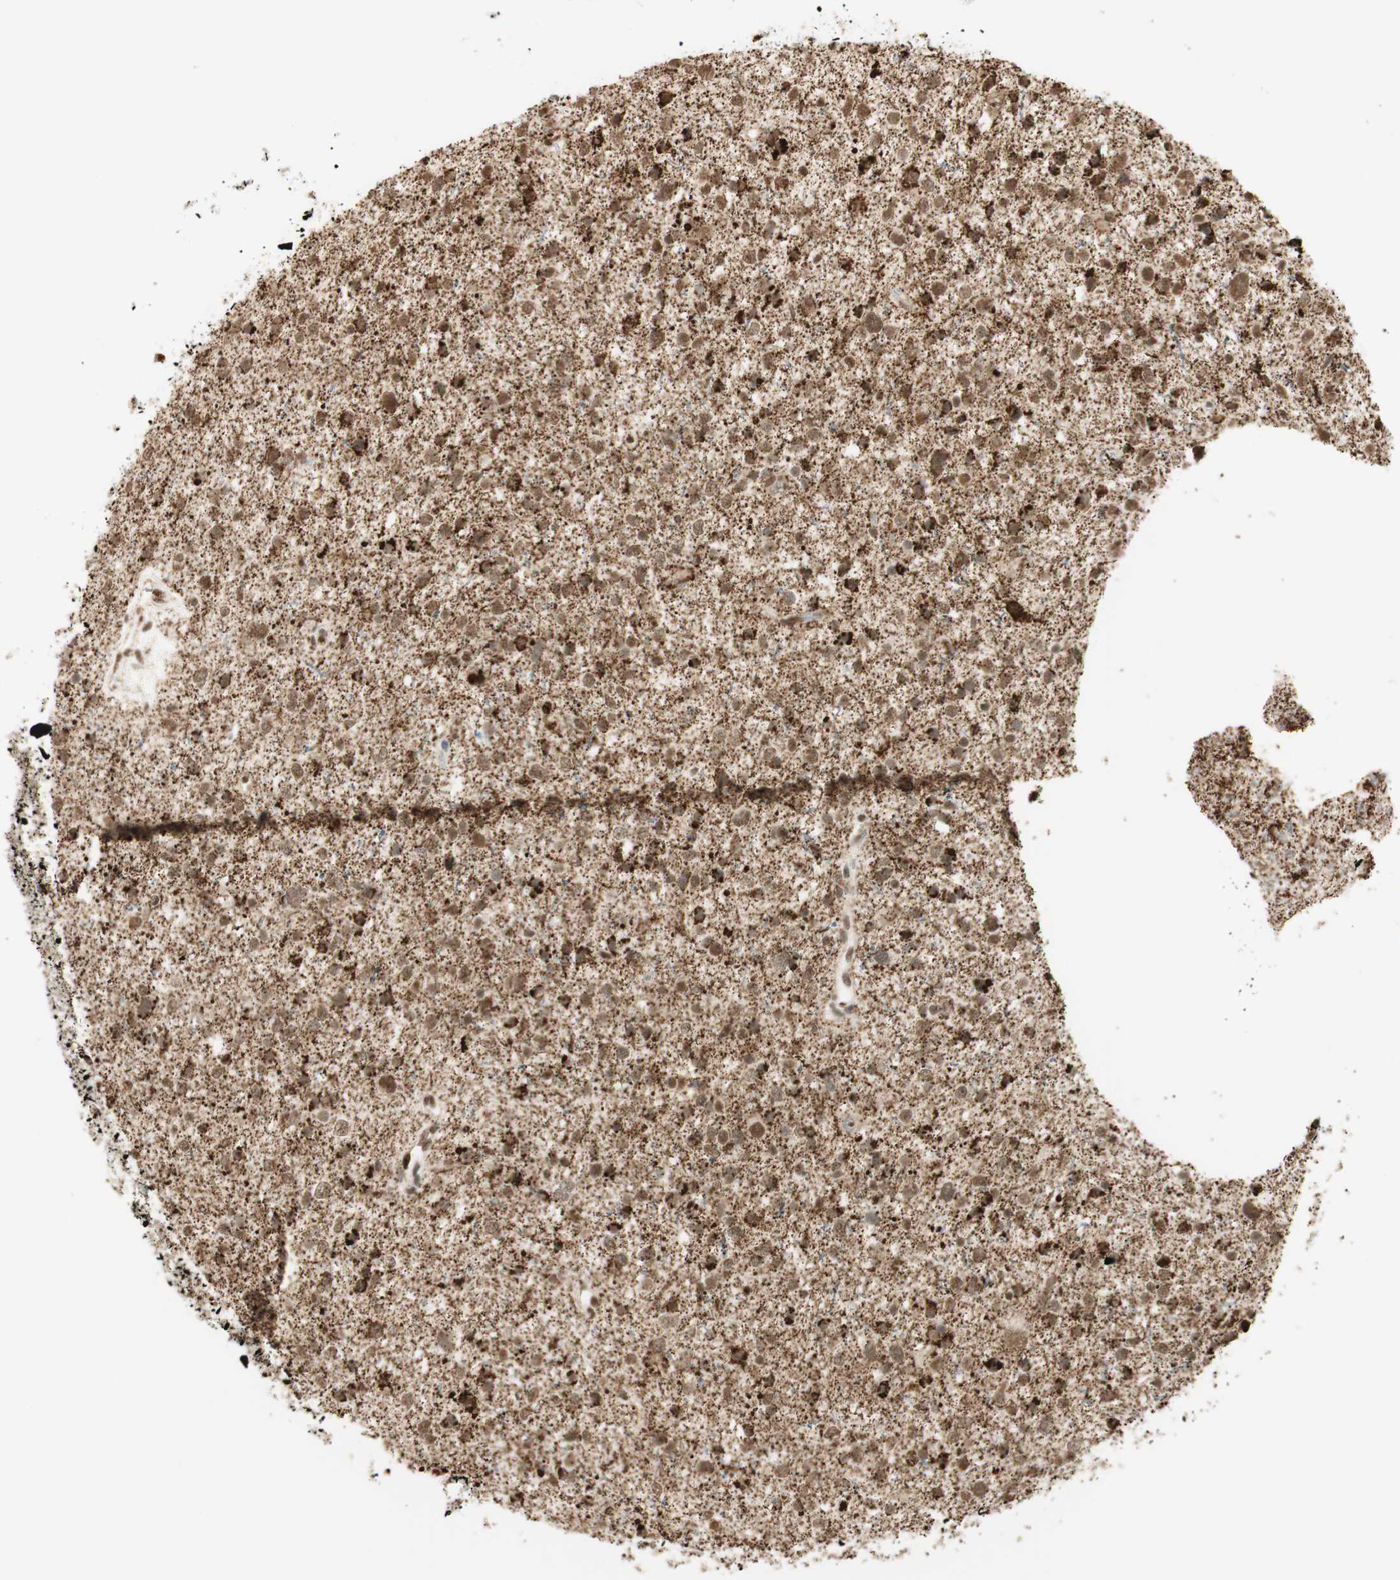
{"staining": {"intensity": "moderate", "quantity": ">75%", "location": "cytoplasmic/membranous,nuclear"}, "tissue": "glioma", "cell_type": "Tumor cells", "image_type": "cancer", "snomed": [{"axis": "morphology", "description": "Glioma, malignant, Low grade"}, {"axis": "topography", "description": "Brain"}], "caption": "A histopathology image showing moderate cytoplasmic/membranous and nuclear positivity in about >75% of tumor cells in malignant glioma (low-grade), as visualized by brown immunohistochemical staining.", "gene": "ZNF782", "patient": {"sex": "female", "age": 37}}